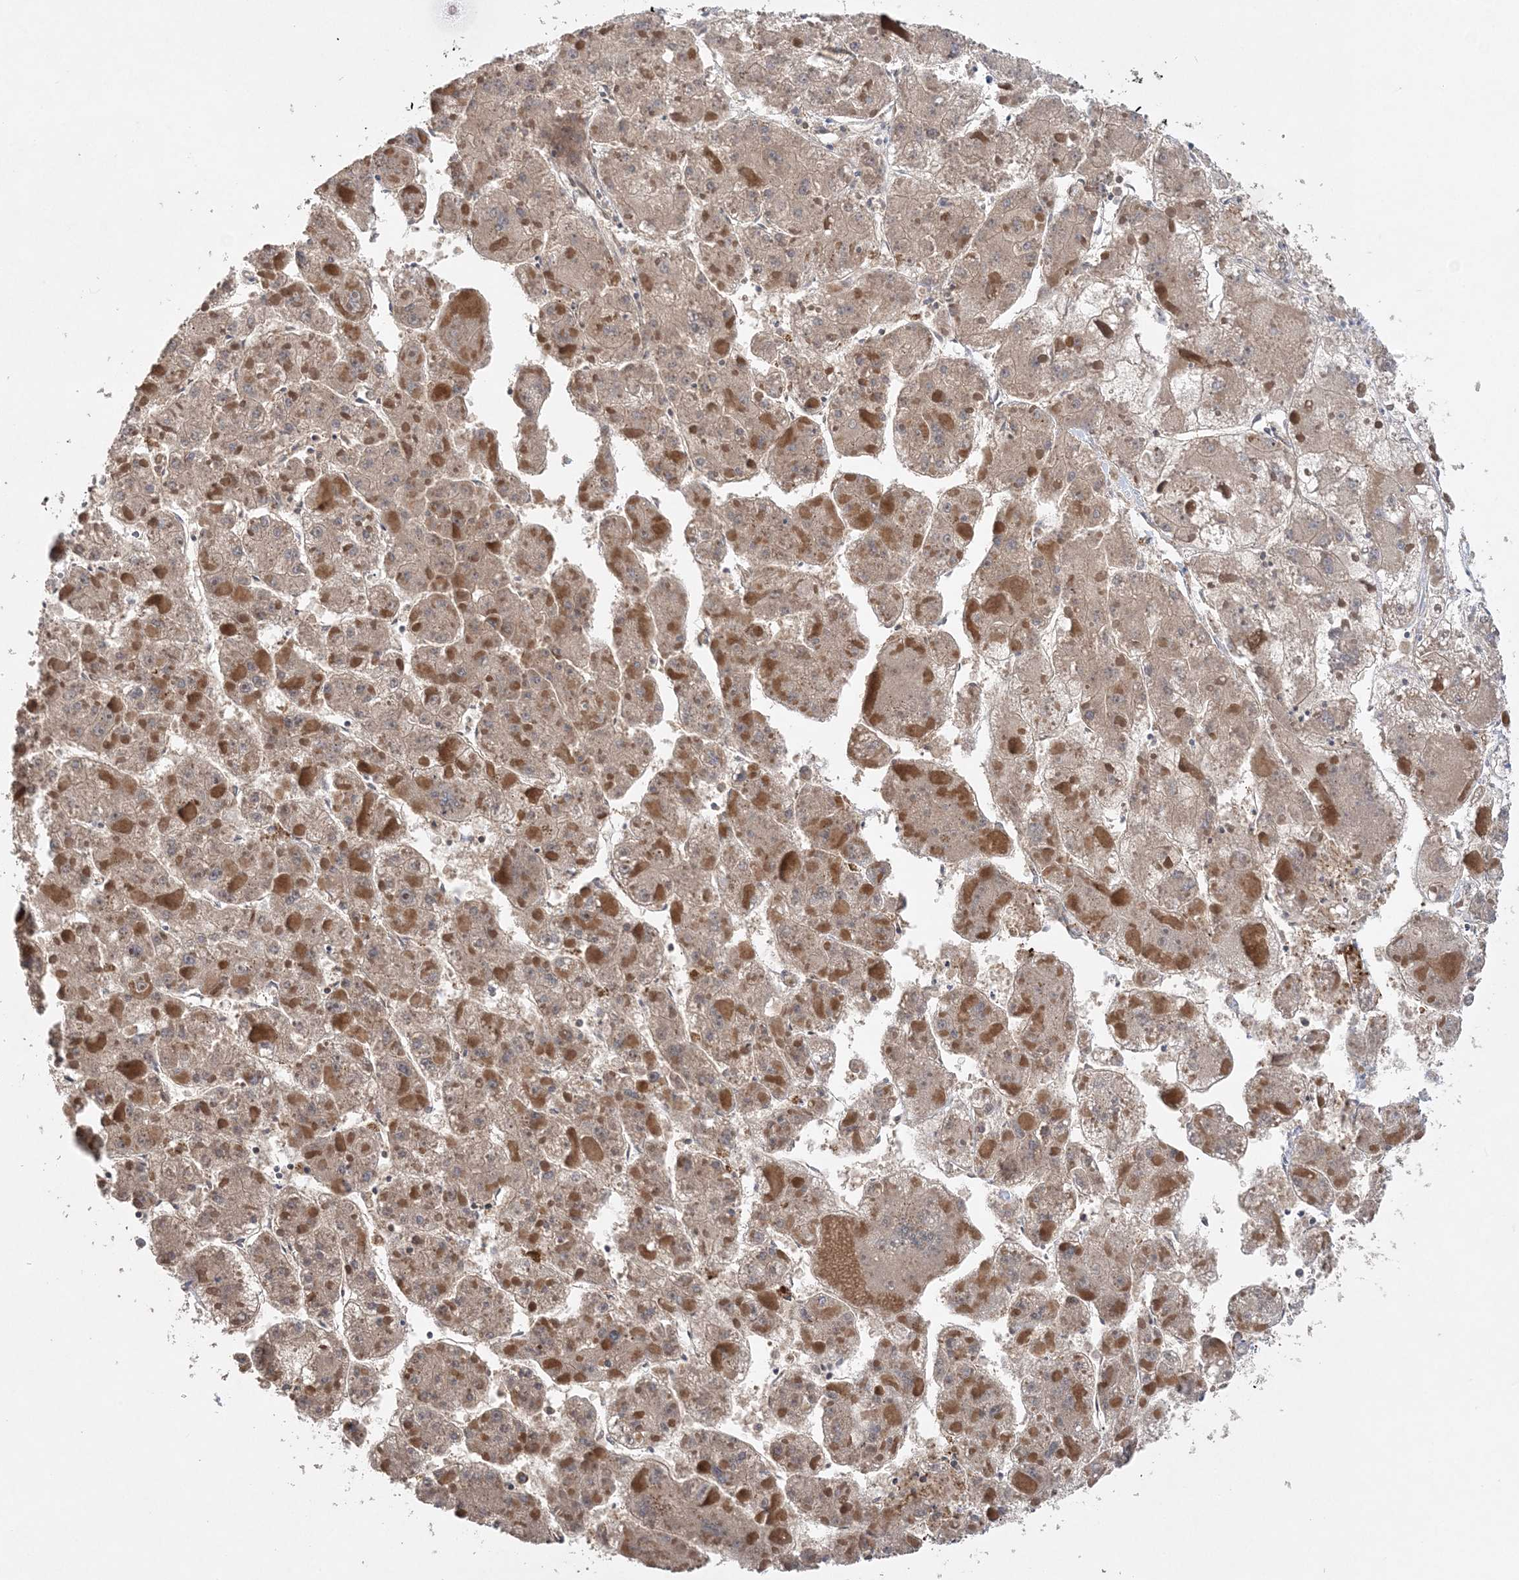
{"staining": {"intensity": "moderate", "quantity": "<25%", "location": "nuclear"}, "tissue": "liver cancer", "cell_type": "Tumor cells", "image_type": "cancer", "snomed": [{"axis": "morphology", "description": "Carcinoma, Hepatocellular, NOS"}, {"axis": "topography", "description": "Liver"}], "caption": "DAB immunohistochemical staining of human liver cancer (hepatocellular carcinoma) displays moderate nuclear protein staining in approximately <25% of tumor cells.", "gene": "ACAP2", "patient": {"sex": "female", "age": 73}}